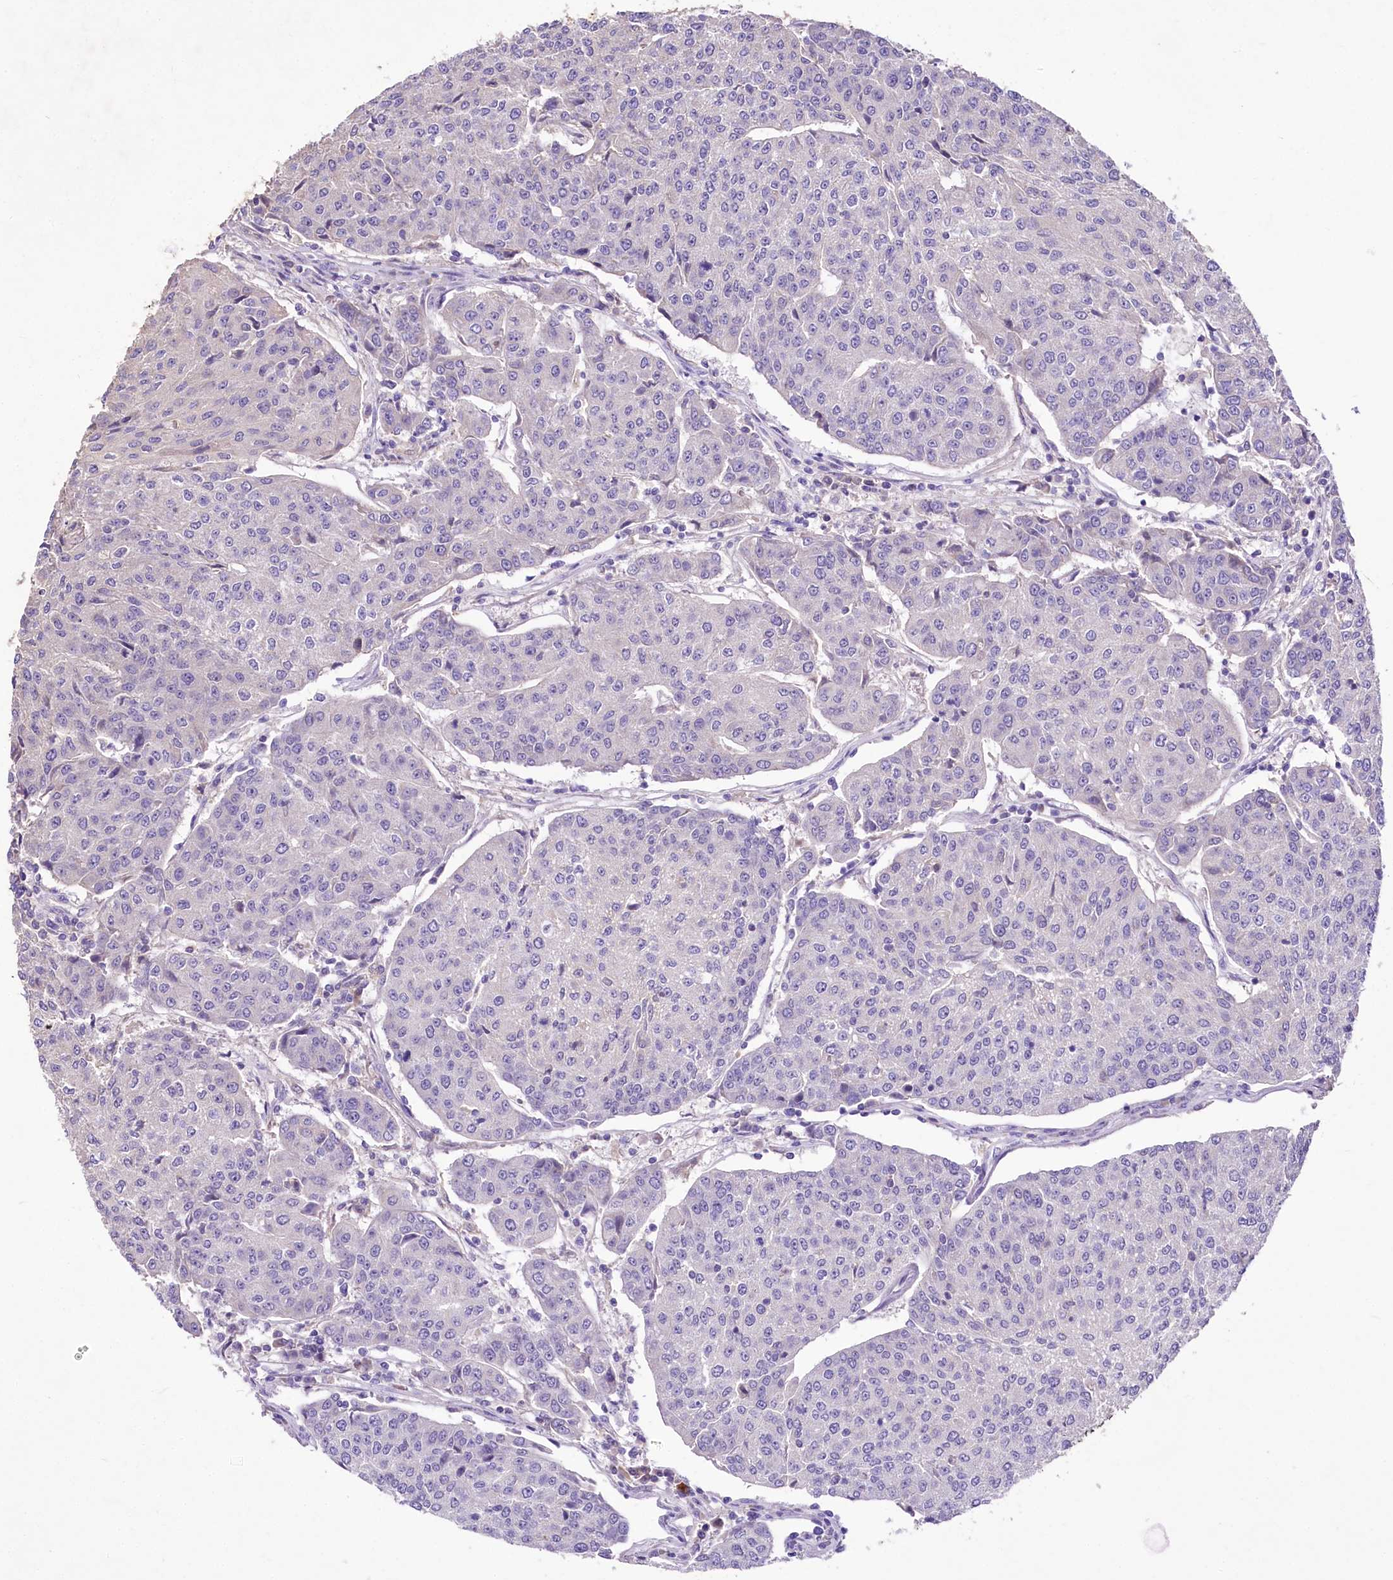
{"staining": {"intensity": "negative", "quantity": "none", "location": "none"}, "tissue": "urothelial cancer", "cell_type": "Tumor cells", "image_type": "cancer", "snomed": [{"axis": "morphology", "description": "Urothelial carcinoma, High grade"}, {"axis": "topography", "description": "Urinary bladder"}], "caption": "Urothelial cancer was stained to show a protein in brown. There is no significant positivity in tumor cells.", "gene": "PCYOX1L", "patient": {"sex": "female", "age": 85}}